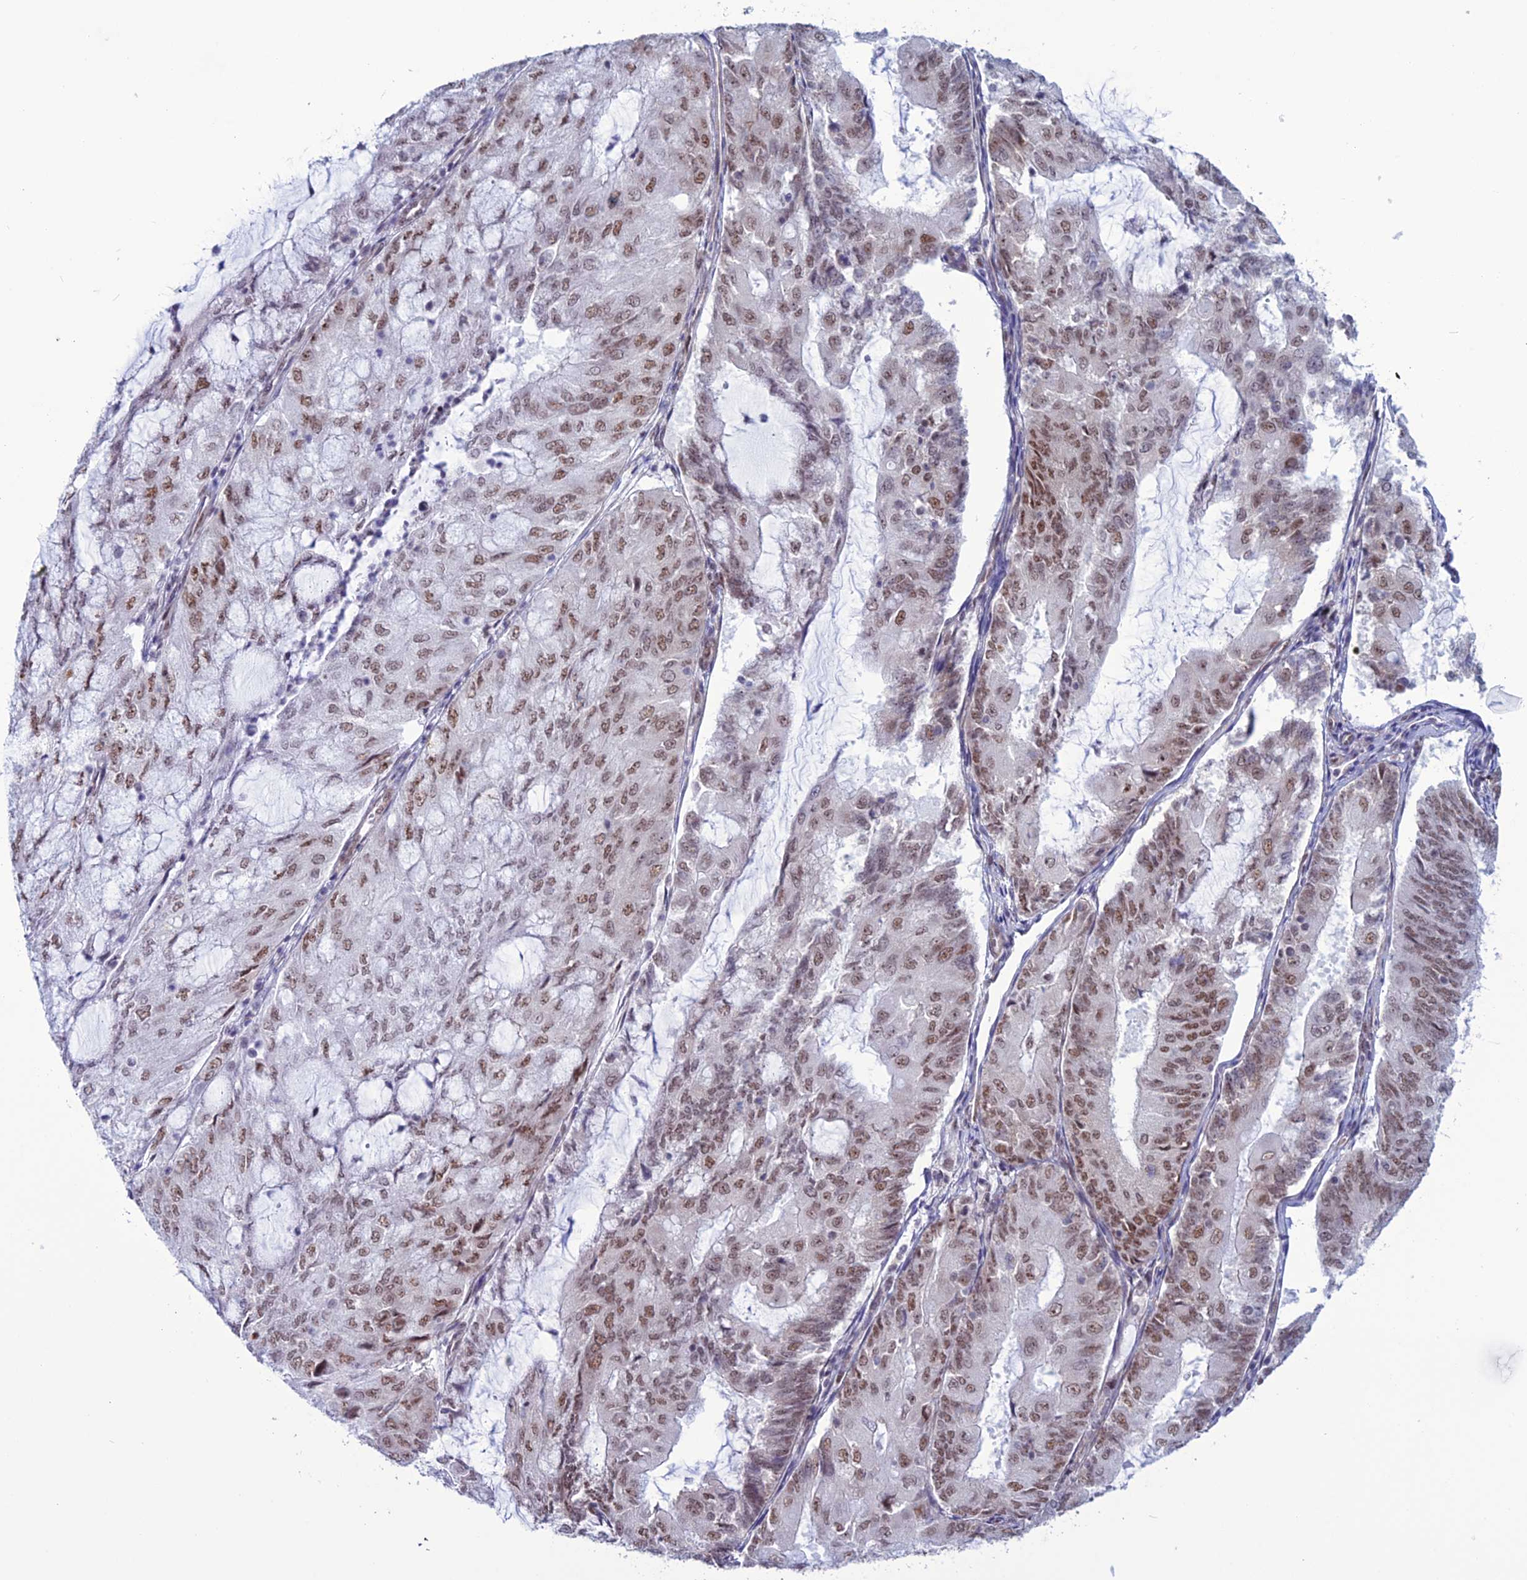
{"staining": {"intensity": "moderate", "quantity": ">75%", "location": "nuclear"}, "tissue": "endometrial cancer", "cell_type": "Tumor cells", "image_type": "cancer", "snomed": [{"axis": "morphology", "description": "Adenocarcinoma, NOS"}, {"axis": "topography", "description": "Endometrium"}], "caption": "Immunohistochemistry (IHC) histopathology image of endometrial adenocarcinoma stained for a protein (brown), which demonstrates medium levels of moderate nuclear staining in about >75% of tumor cells.", "gene": "U2AF1", "patient": {"sex": "female", "age": 81}}